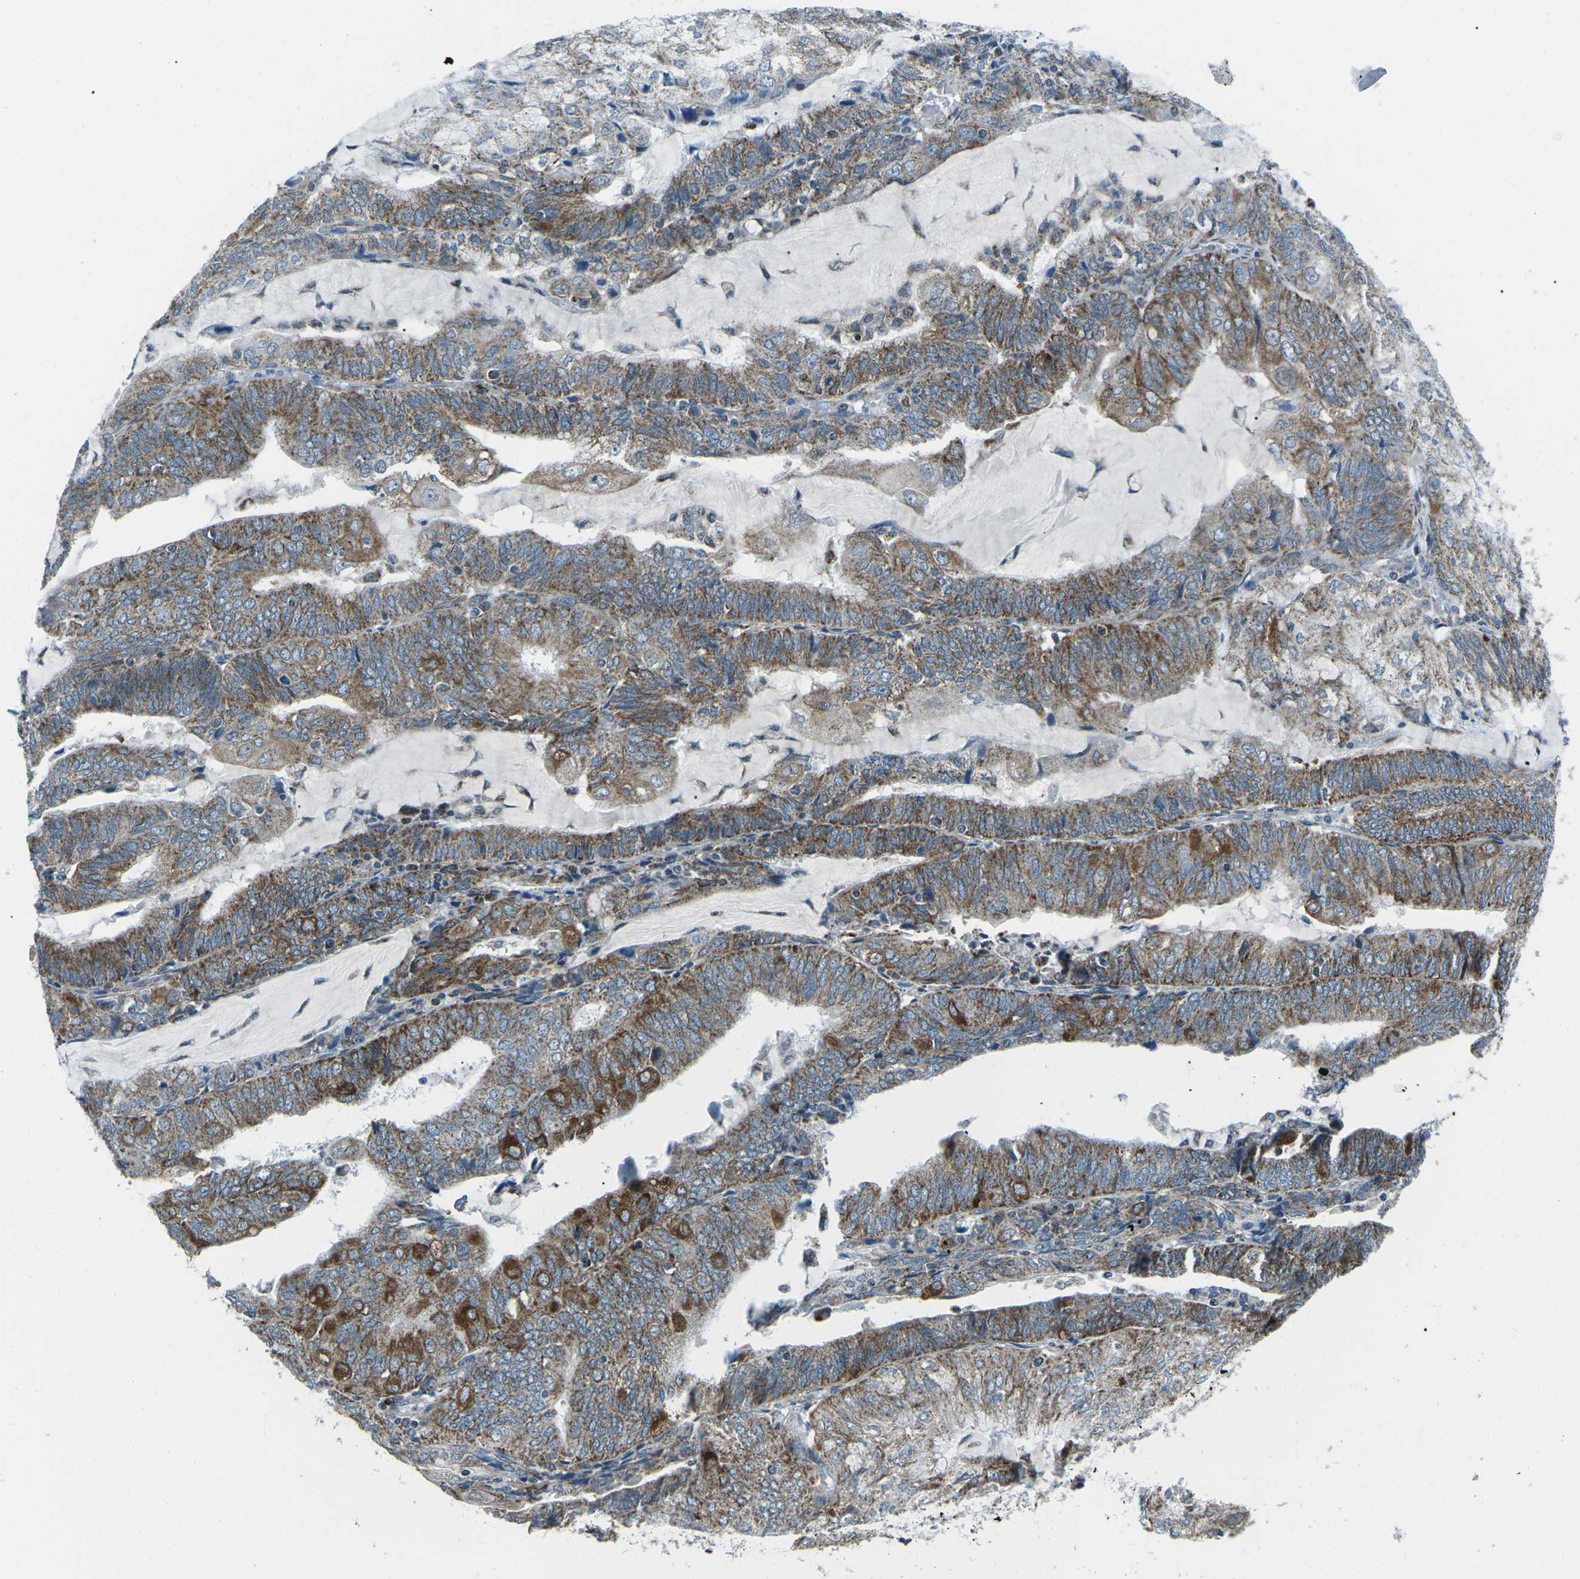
{"staining": {"intensity": "moderate", "quantity": ">75%", "location": "cytoplasmic/membranous"}, "tissue": "endometrial cancer", "cell_type": "Tumor cells", "image_type": "cancer", "snomed": [{"axis": "morphology", "description": "Adenocarcinoma, NOS"}, {"axis": "topography", "description": "Endometrium"}], "caption": "Protein positivity by immunohistochemistry demonstrates moderate cytoplasmic/membranous staining in about >75% of tumor cells in endometrial cancer (adenocarcinoma). The staining was performed using DAB (3,3'-diaminobenzidine) to visualize the protein expression in brown, while the nuclei were stained in blue with hematoxylin (Magnification: 20x).", "gene": "RFESD", "patient": {"sex": "female", "age": 81}}